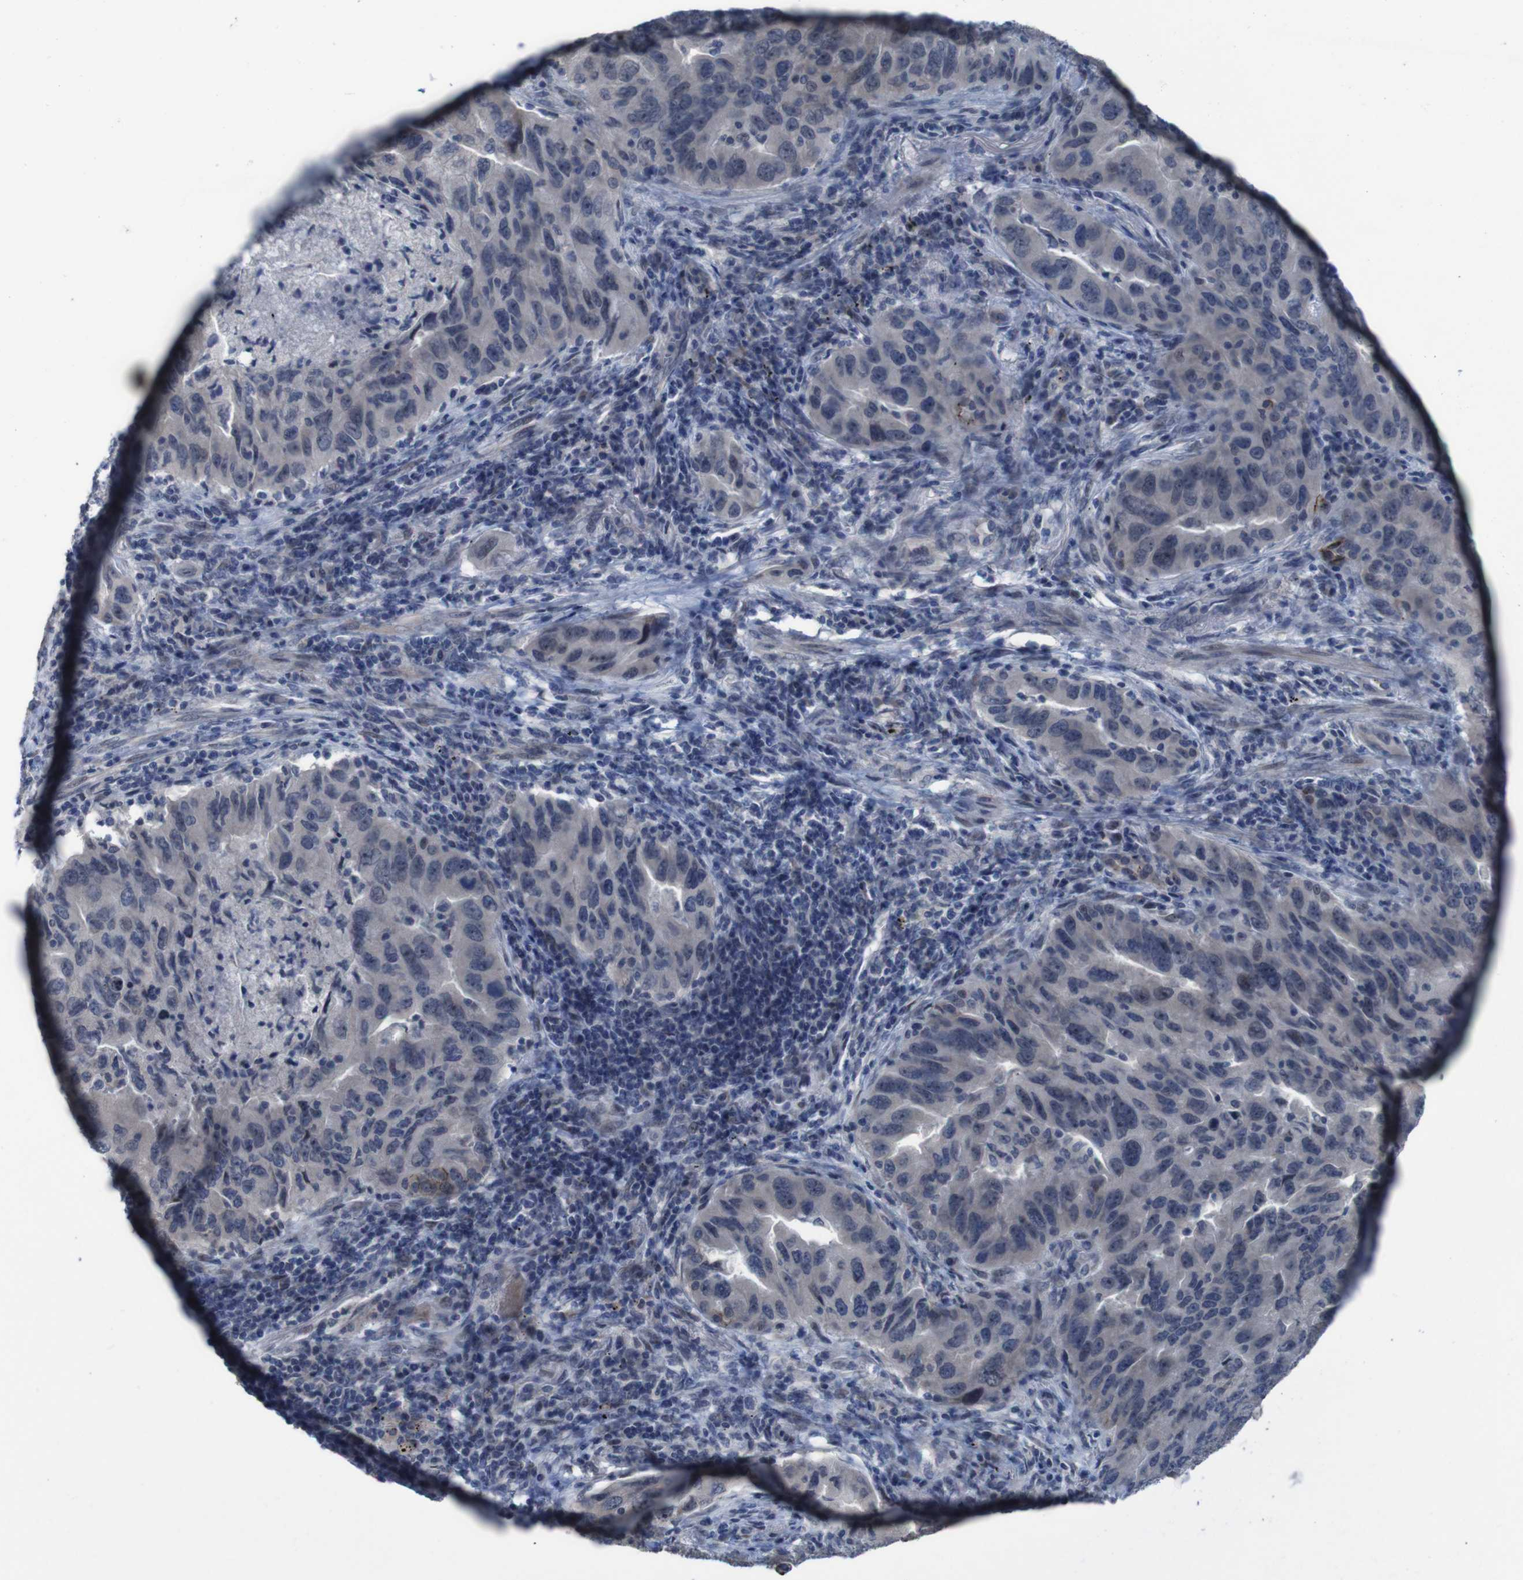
{"staining": {"intensity": "negative", "quantity": "none", "location": "none"}, "tissue": "lung cancer", "cell_type": "Tumor cells", "image_type": "cancer", "snomed": [{"axis": "morphology", "description": "Adenocarcinoma, NOS"}, {"axis": "topography", "description": "Lung"}], "caption": "This is an immunohistochemistry micrograph of lung cancer. There is no expression in tumor cells.", "gene": "CLDN18", "patient": {"sex": "female", "age": 65}}